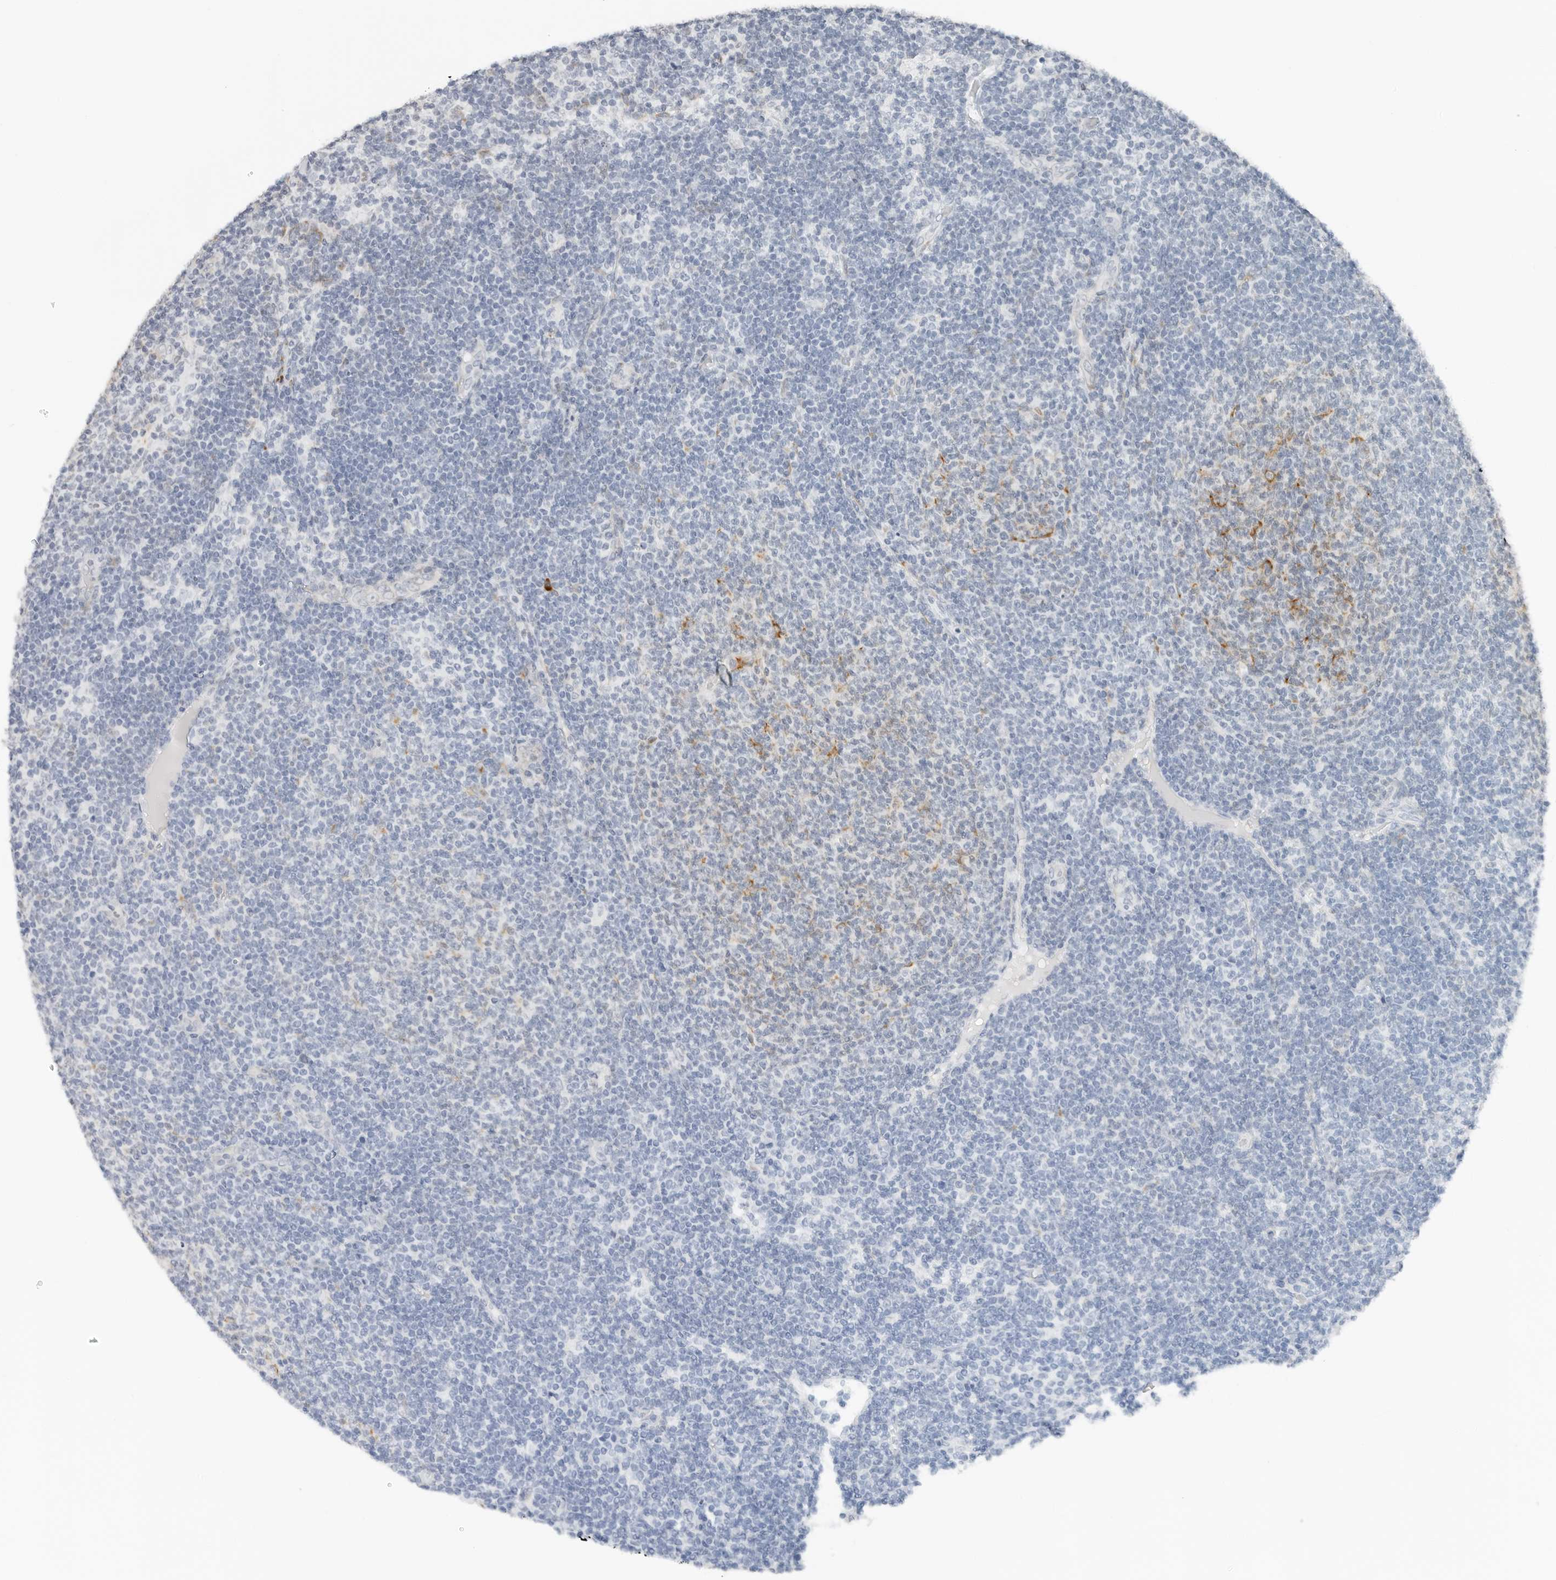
{"staining": {"intensity": "negative", "quantity": "none", "location": "none"}, "tissue": "lymphoma", "cell_type": "Tumor cells", "image_type": "cancer", "snomed": [{"axis": "morphology", "description": "Malignant lymphoma, non-Hodgkin's type, Low grade"}, {"axis": "topography", "description": "Lymph node"}], "caption": "Tumor cells show no significant staining in lymphoma. Brightfield microscopy of IHC stained with DAB (brown) and hematoxylin (blue), captured at high magnification.", "gene": "P4HA2", "patient": {"sex": "male", "age": 66}}